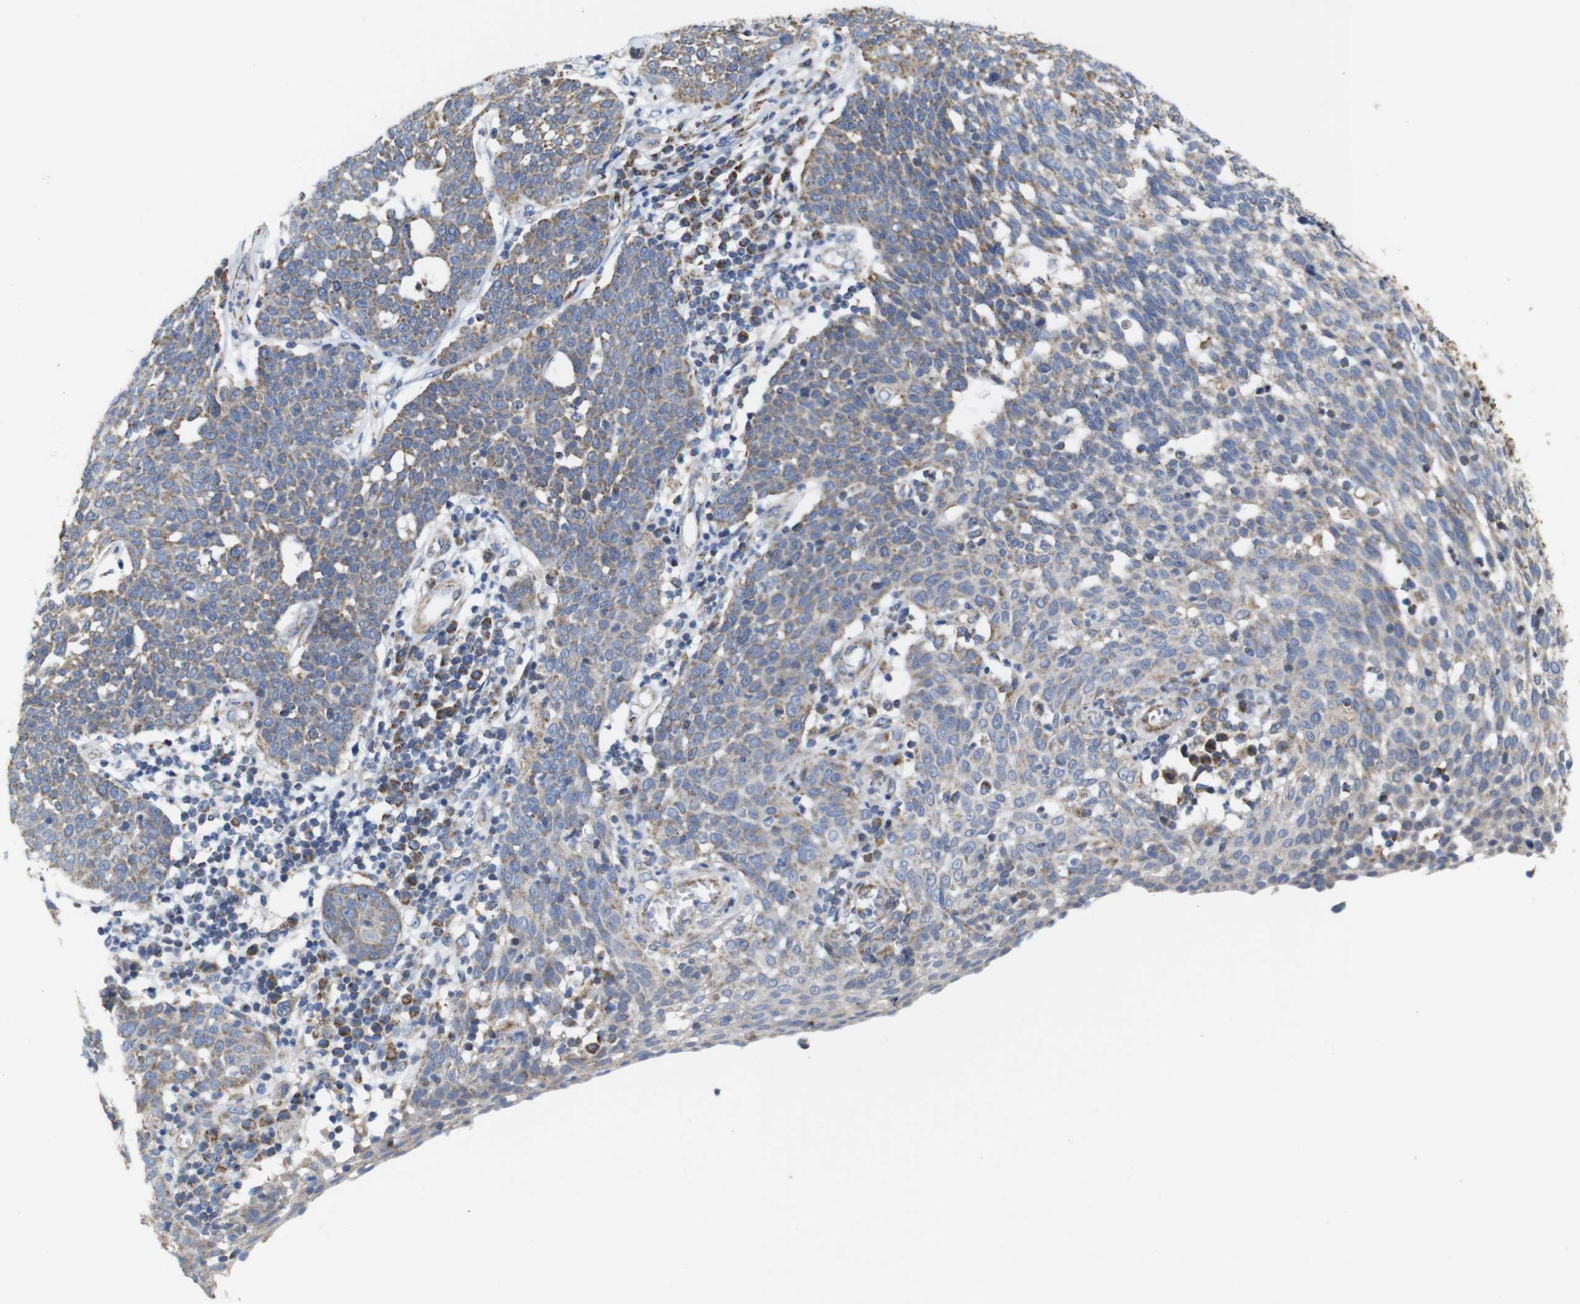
{"staining": {"intensity": "moderate", "quantity": "25%-75%", "location": "cytoplasmic/membranous"}, "tissue": "cervical cancer", "cell_type": "Tumor cells", "image_type": "cancer", "snomed": [{"axis": "morphology", "description": "Squamous cell carcinoma, NOS"}, {"axis": "topography", "description": "Cervix"}], "caption": "High-magnification brightfield microscopy of cervical cancer stained with DAB (3,3'-diaminobenzidine) (brown) and counterstained with hematoxylin (blue). tumor cells exhibit moderate cytoplasmic/membranous staining is identified in about25%-75% of cells. (DAB IHC, brown staining for protein, blue staining for nuclei).", "gene": "FAM171B", "patient": {"sex": "female", "age": 34}}